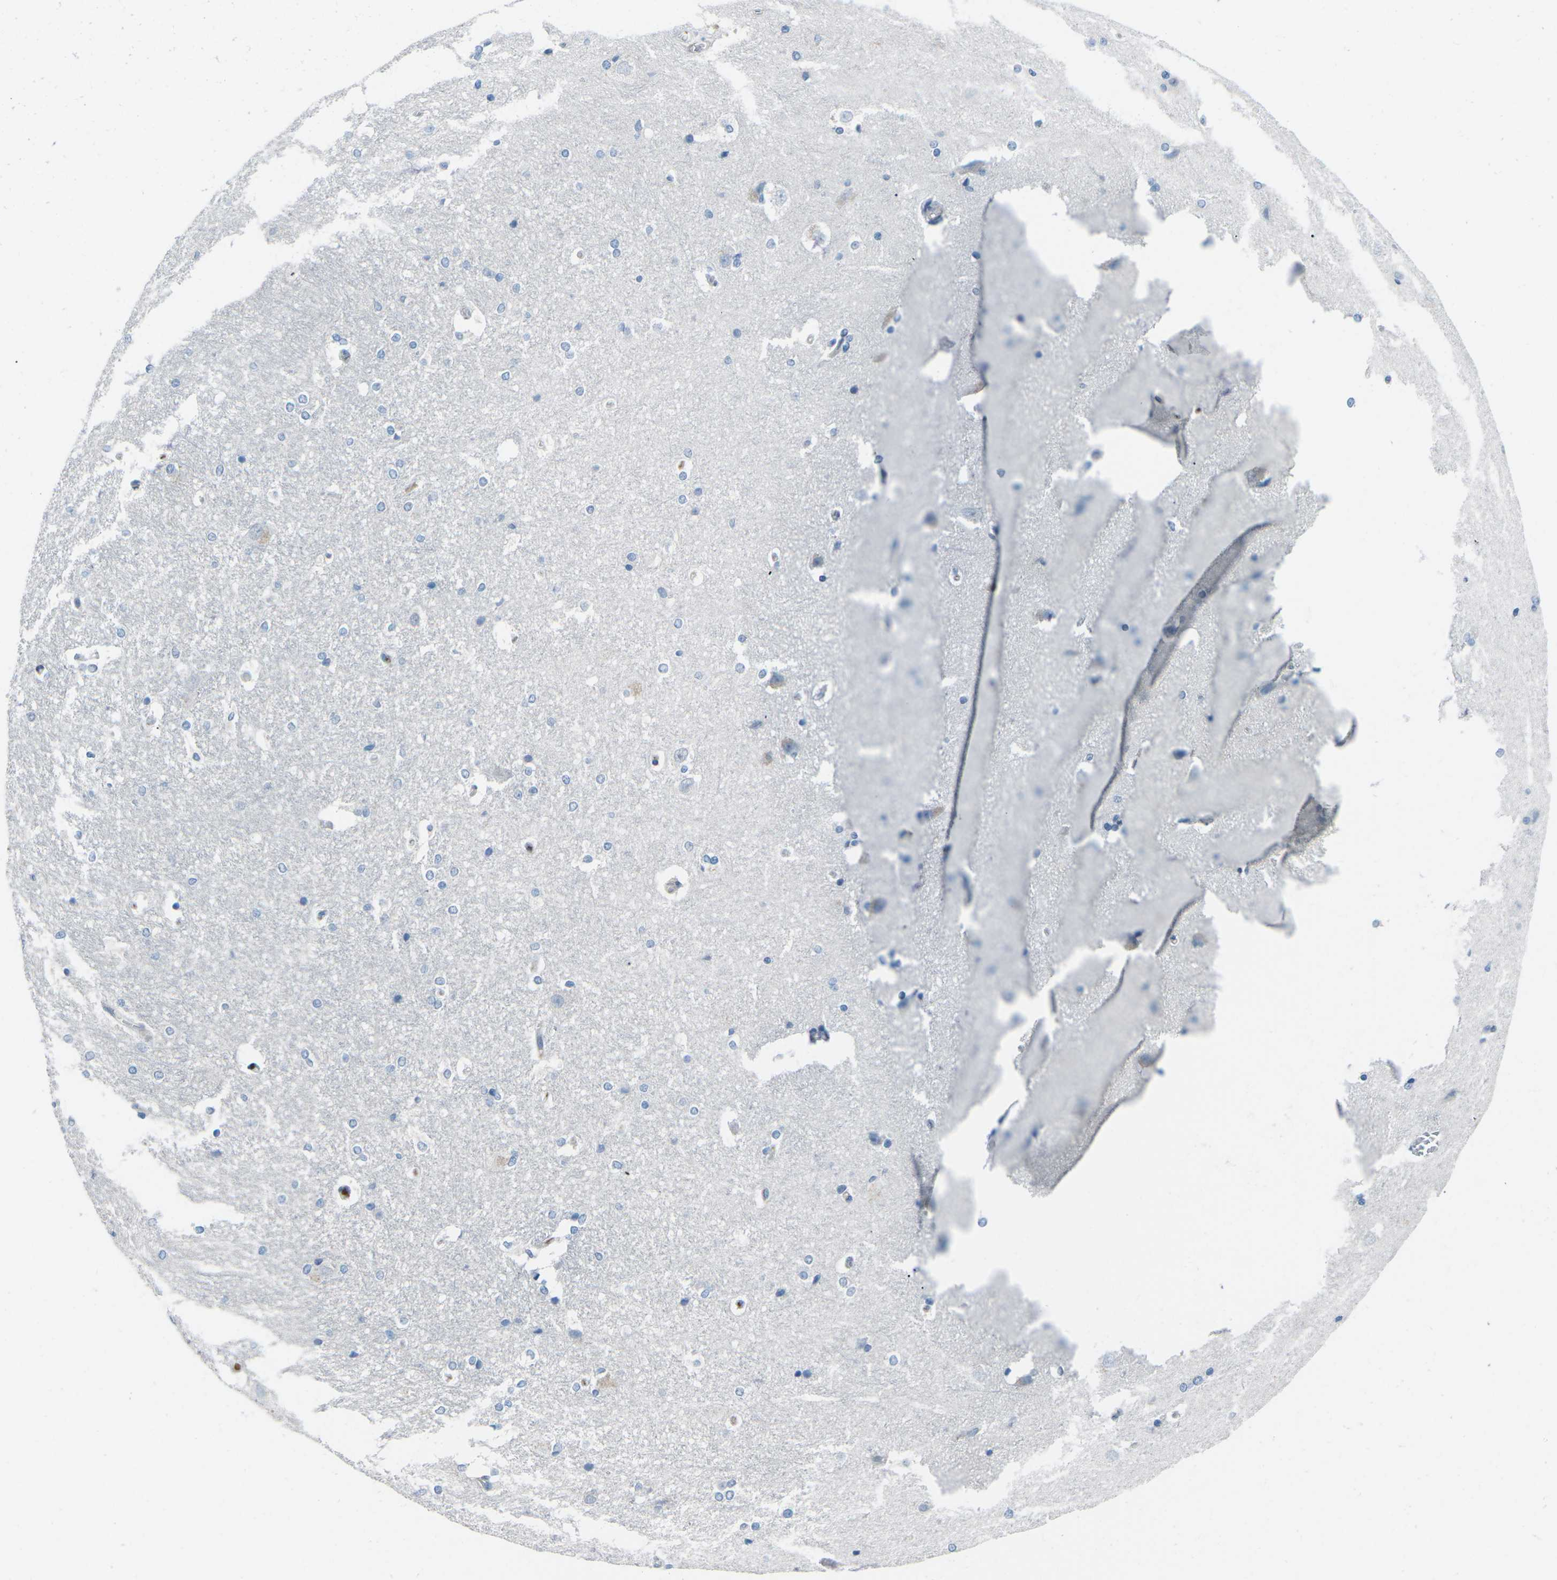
{"staining": {"intensity": "negative", "quantity": "none", "location": "none"}, "tissue": "hippocampus", "cell_type": "Glial cells", "image_type": "normal", "snomed": [{"axis": "morphology", "description": "Normal tissue, NOS"}, {"axis": "topography", "description": "Hippocampus"}], "caption": "Photomicrograph shows no protein staining in glial cells of unremarkable hippocampus.", "gene": "FCN1", "patient": {"sex": "female", "age": 19}}